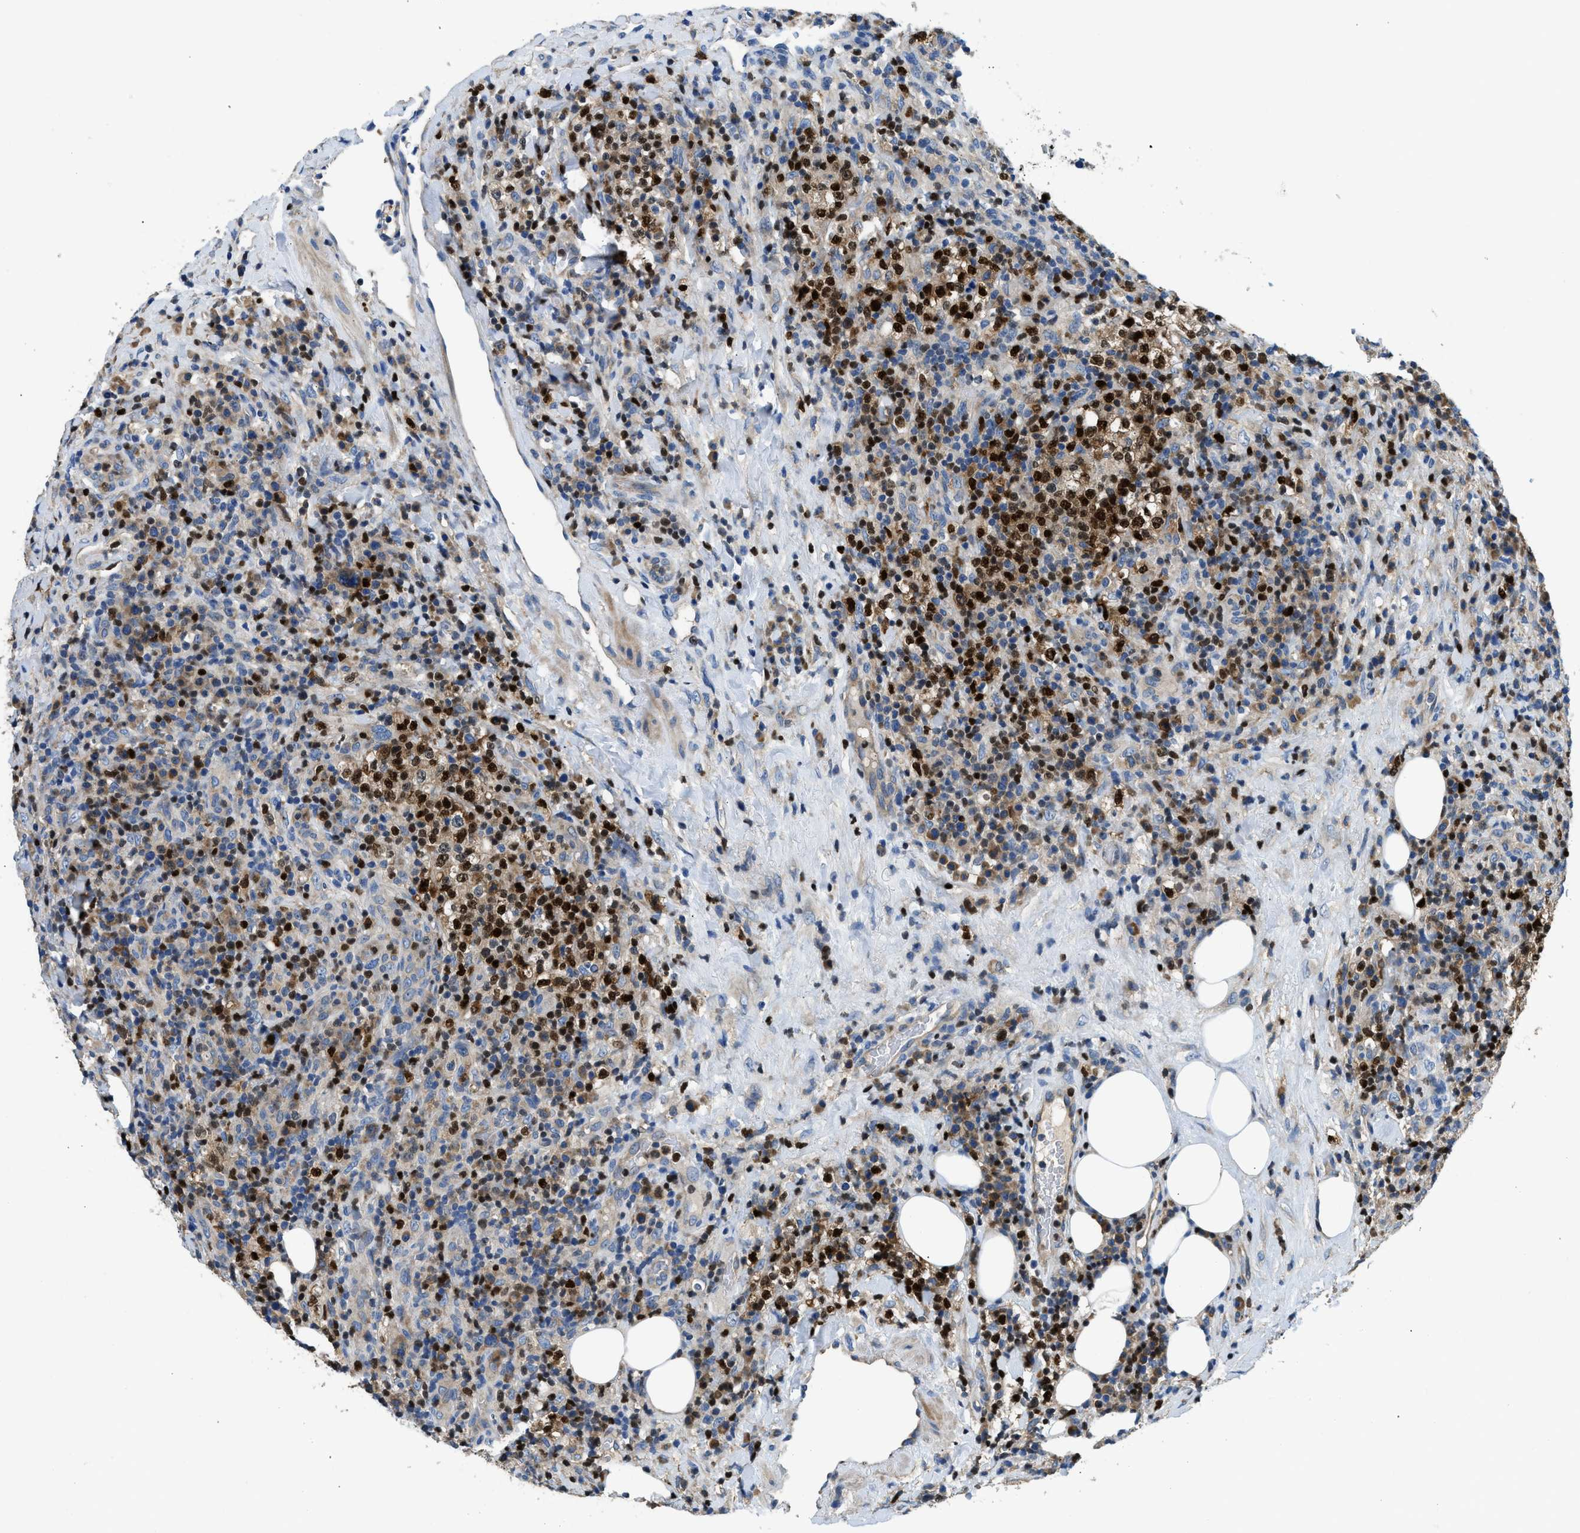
{"staining": {"intensity": "strong", "quantity": "<25%", "location": "nuclear"}, "tissue": "lymphoma", "cell_type": "Tumor cells", "image_type": "cancer", "snomed": [{"axis": "morphology", "description": "Malignant lymphoma, non-Hodgkin's type, High grade"}, {"axis": "topography", "description": "Lymph node"}], "caption": "IHC of lymphoma reveals medium levels of strong nuclear expression in approximately <25% of tumor cells.", "gene": "TOX", "patient": {"sex": "female", "age": 76}}